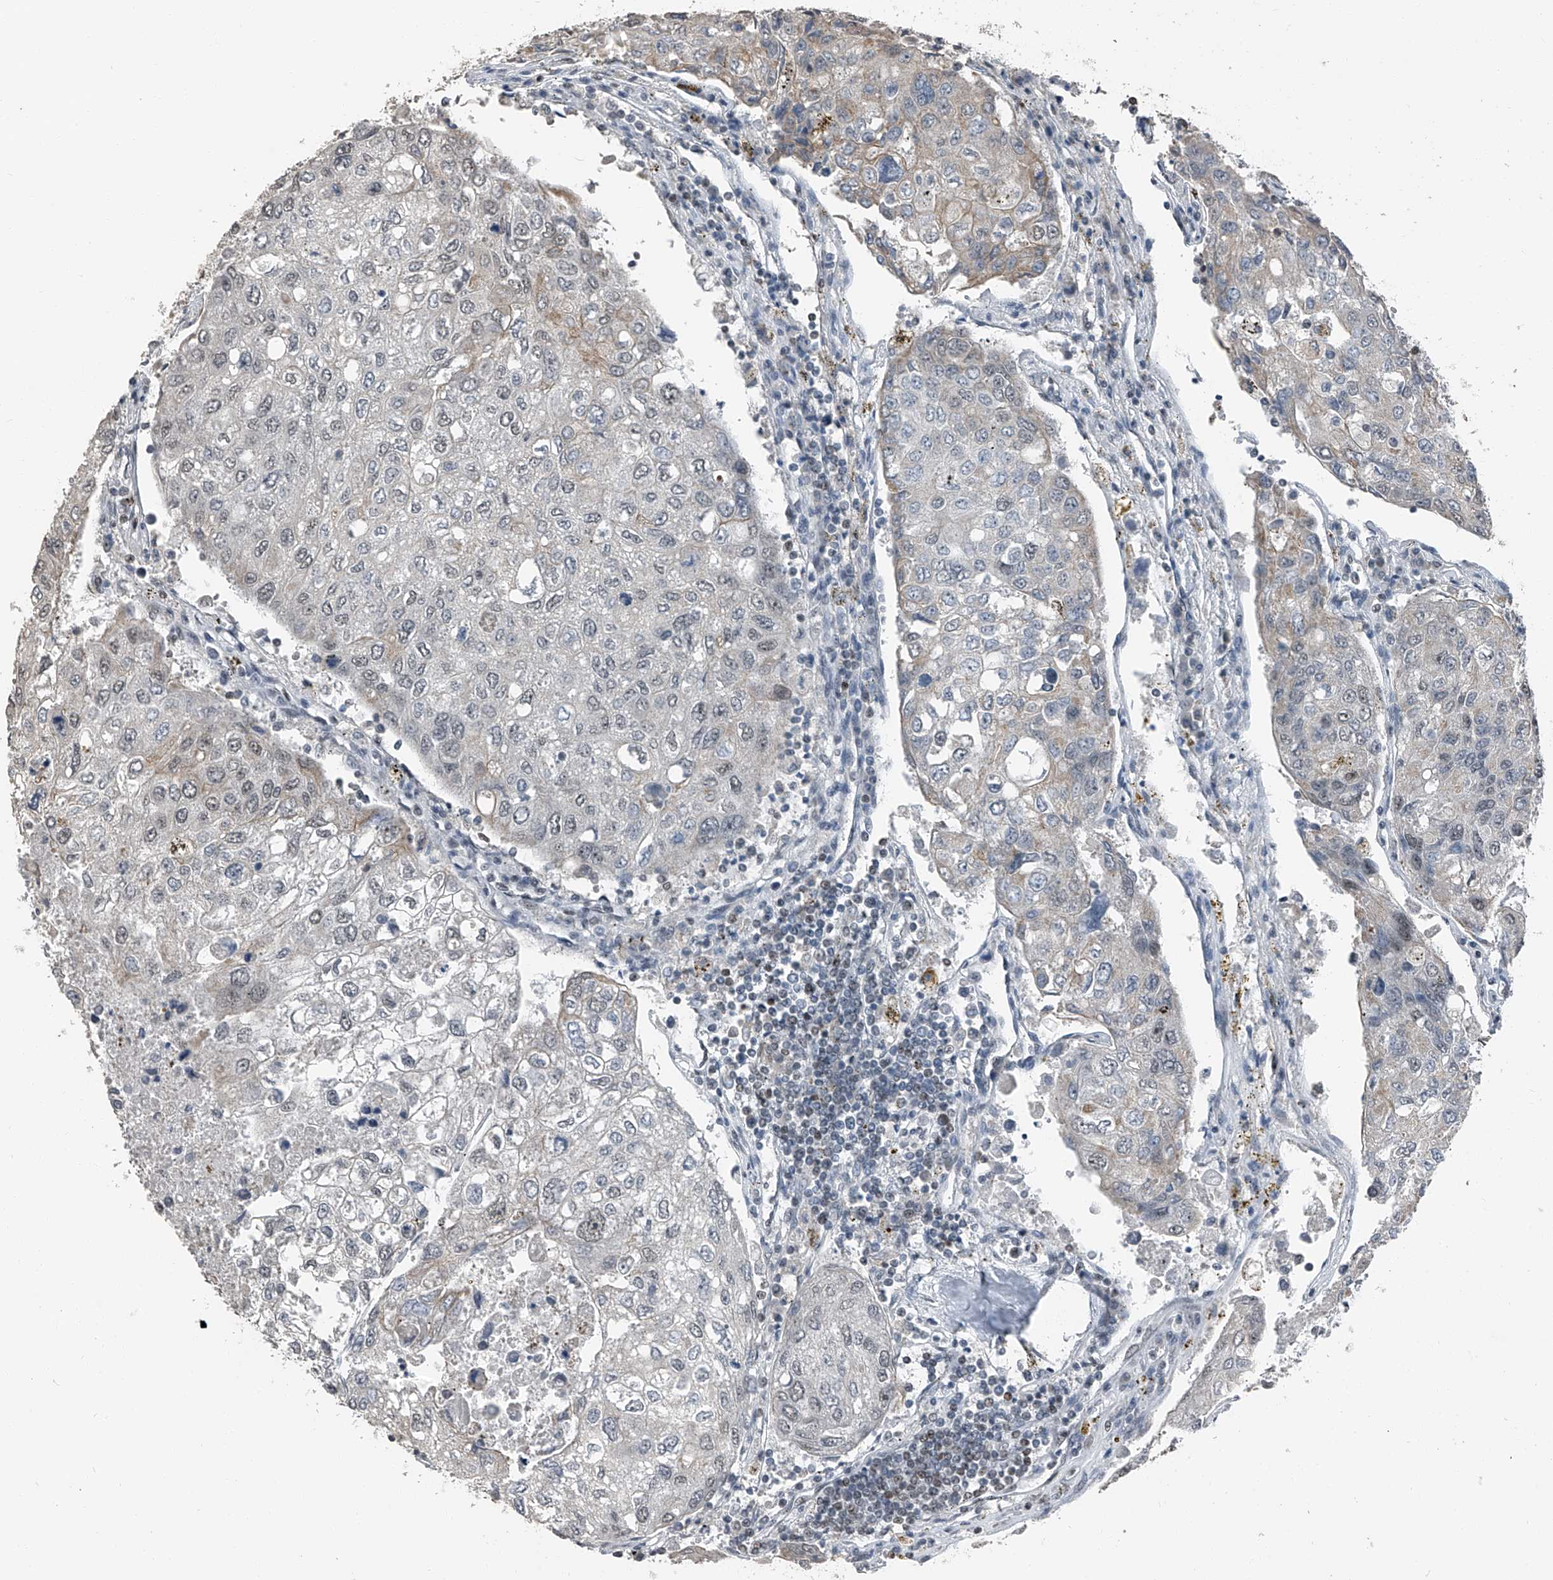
{"staining": {"intensity": "weak", "quantity": "25%-75%", "location": "nuclear"}, "tissue": "urothelial cancer", "cell_type": "Tumor cells", "image_type": "cancer", "snomed": [{"axis": "morphology", "description": "Urothelial carcinoma, High grade"}, {"axis": "topography", "description": "Lymph node"}, {"axis": "topography", "description": "Urinary bladder"}], "caption": "Protein expression analysis of human urothelial cancer reveals weak nuclear positivity in about 25%-75% of tumor cells.", "gene": "TCOF1", "patient": {"sex": "male", "age": 51}}